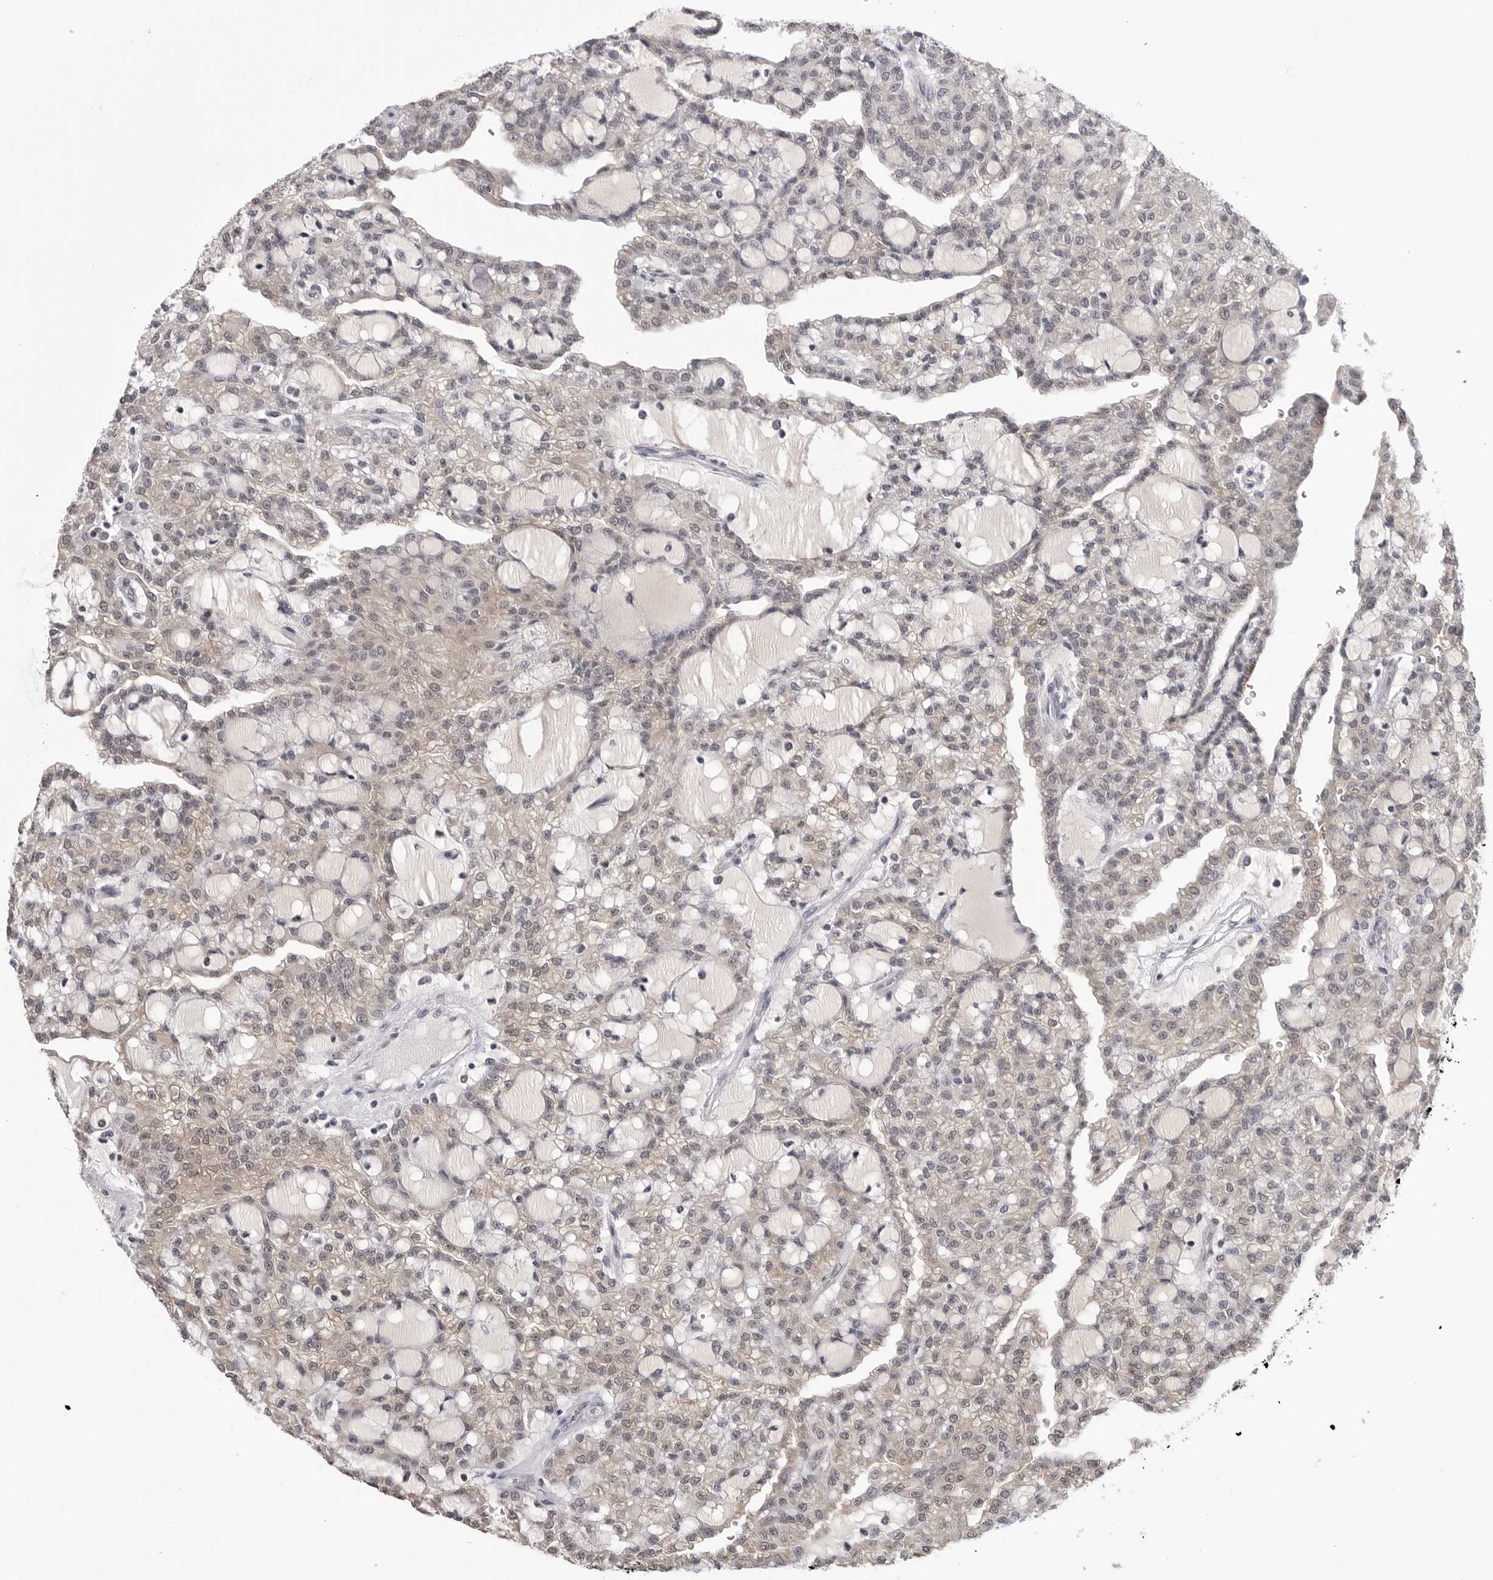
{"staining": {"intensity": "weak", "quantity": "25%-75%", "location": "cytoplasmic/membranous,nuclear"}, "tissue": "renal cancer", "cell_type": "Tumor cells", "image_type": "cancer", "snomed": [{"axis": "morphology", "description": "Adenocarcinoma, NOS"}, {"axis": "topography", "description": "Kidney"}], "caption": "Tumor cells show low levels of weak cytoplasmic/membranous and nuclear positivity in approximately 25%-75% of cells in human renal cancer (adenocarcinoma). The staining was performed using DAB (3,3'-diaminobenzidine) to visualize the protein expression in brown, while the nuclei were stained in blue with hematoxylin (Magnification: 20x).", "gene": "CDK20", "patient": {"sex": "male", "age": 63}}